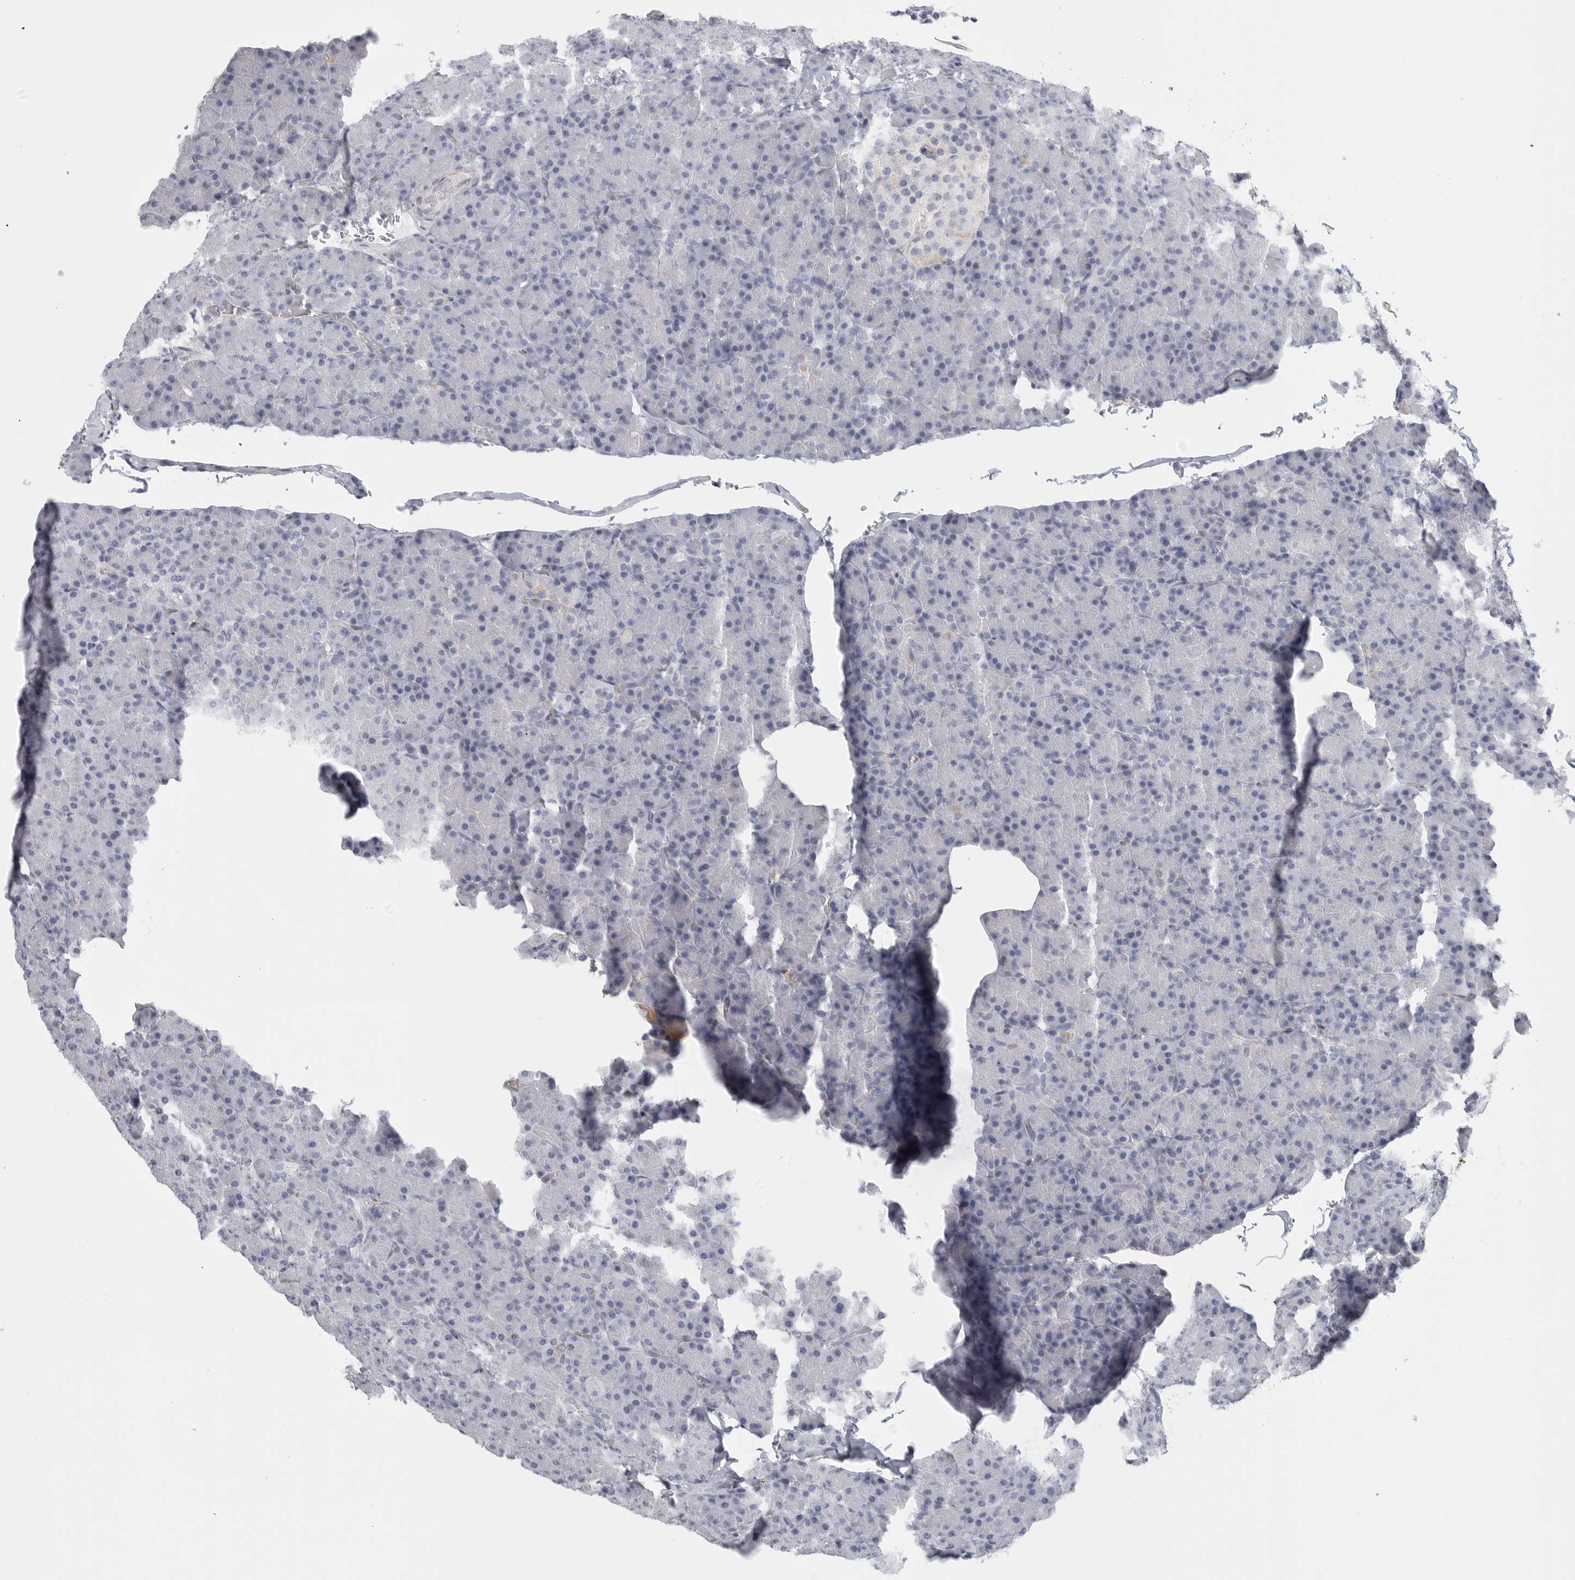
{"staining": {"intensity": "negative", "quantity": "none", "location": "none"}, "tissue": "pancreas", "cell_type": "Exocrine glandular cells", "image_type": "normal", "snomed": [{"axis": "morphology", "description": "Normal tissue, NOS"}, {"axis": "topography", "description": "Pancreas"}], "caption": "The photomicrograph reveals no significant positivity in exocrine glandular cells of pancreas. (Stains: DAB (3,3'-diaminobenzidine) IHC with hematoxylin counter stain, Microscopy: brightfield microscopy at high magnification).", "gene": "TNR", "patient": {"sex": "female", "age": 43}}